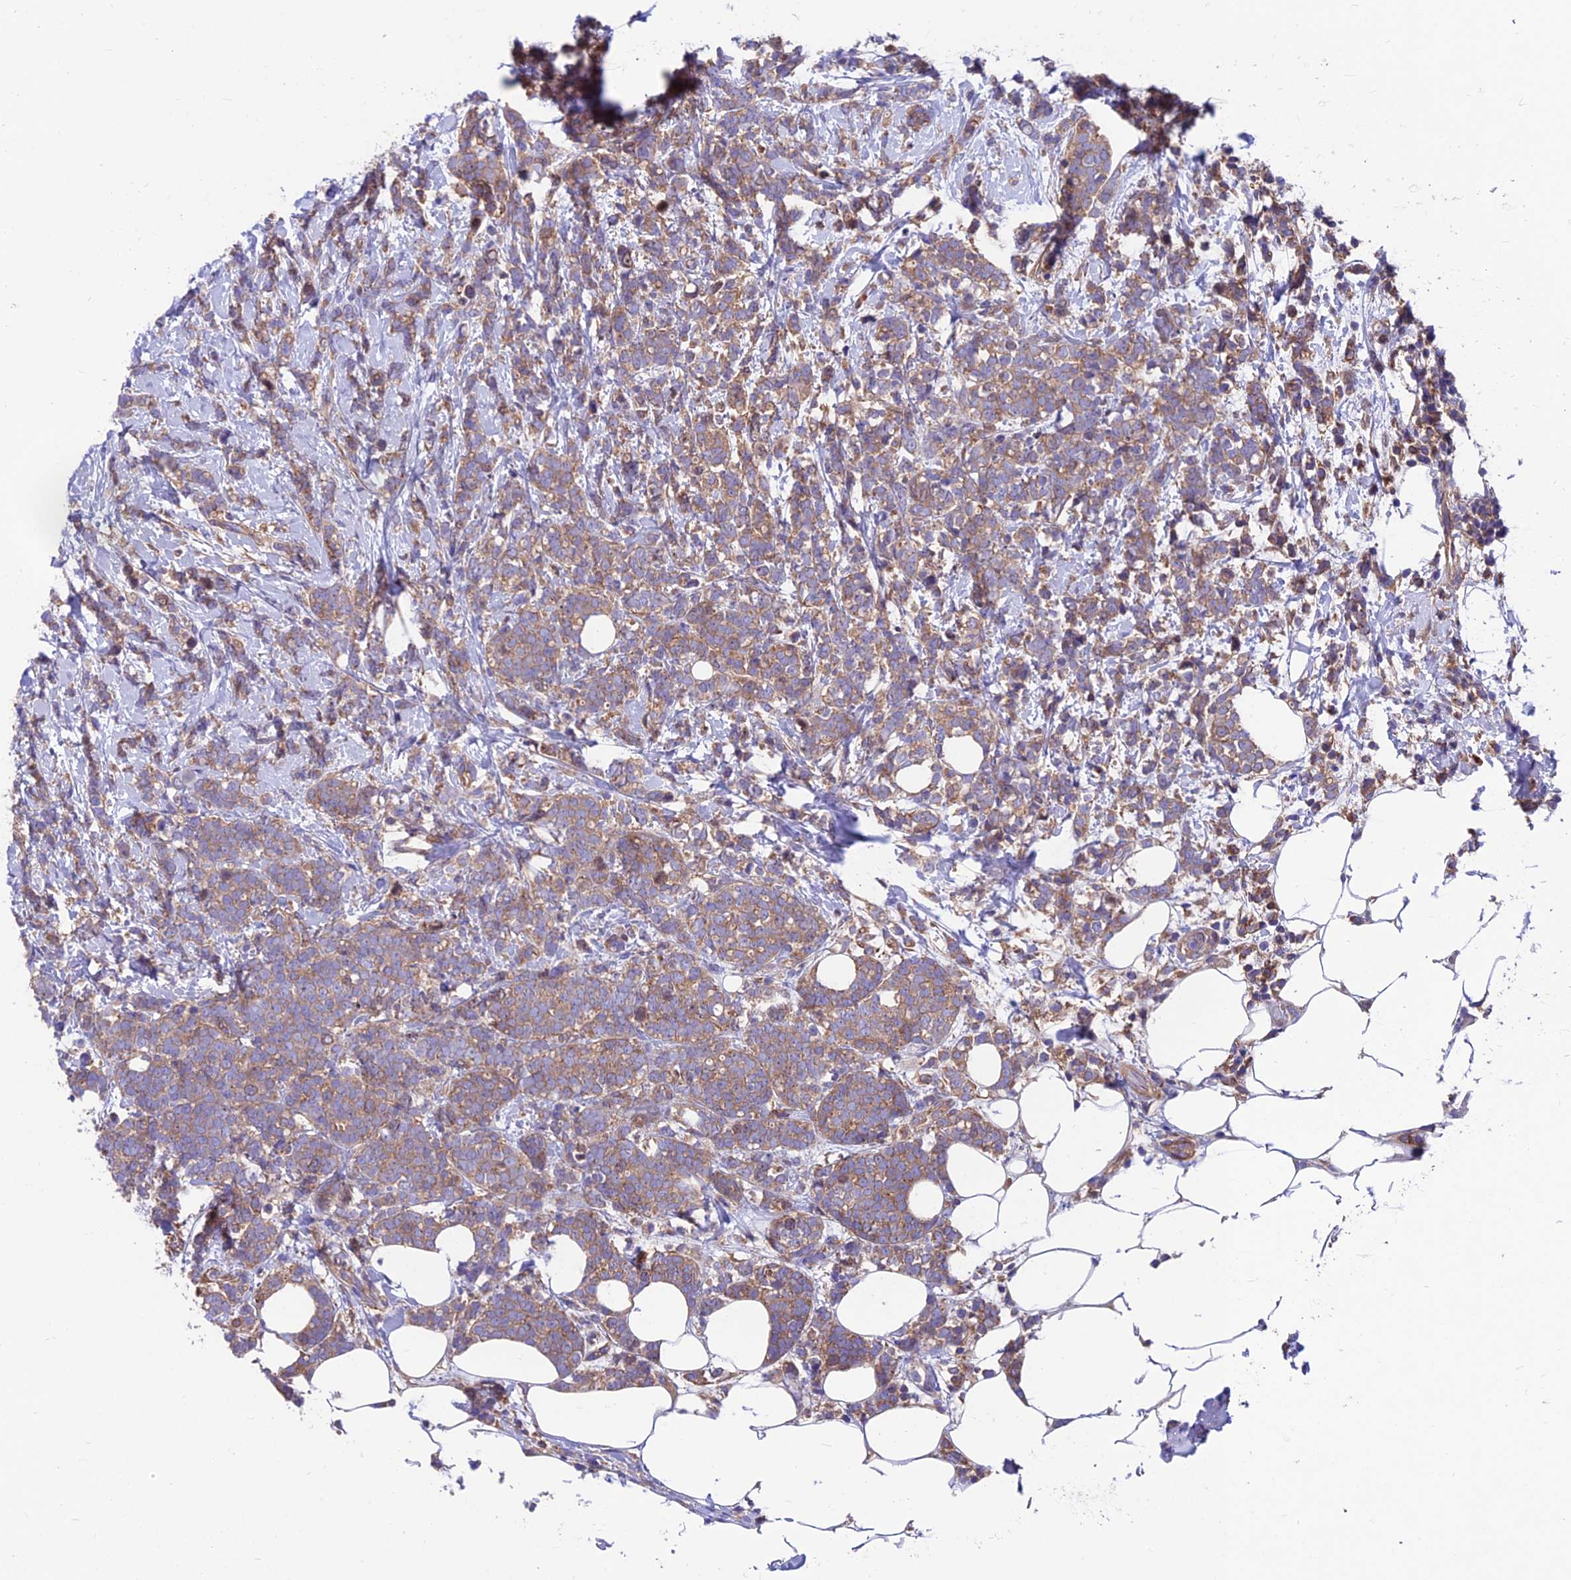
{"staining": {"intensity": "moderate", "quantity": ">75%", "location": "cytoplasmic/membranous"}, "tissue": "breast cancer", "cell_type": "Tumor cells", "image_type": "cancer", "snomed": [{"axis": "morphology", "description": "Lobular carcinoma"}, {"axis": "topography", "description": "Breast"}], "caption": "Immunohistochemical staining of breast cancer (lobular carcinoma) displays medium levels of moderate cytoplasmic/membranous protein positivity in approximately >75% of tumor cells.", "gene": "VPS16", "patient": {"sex": "female", "age": 58}}